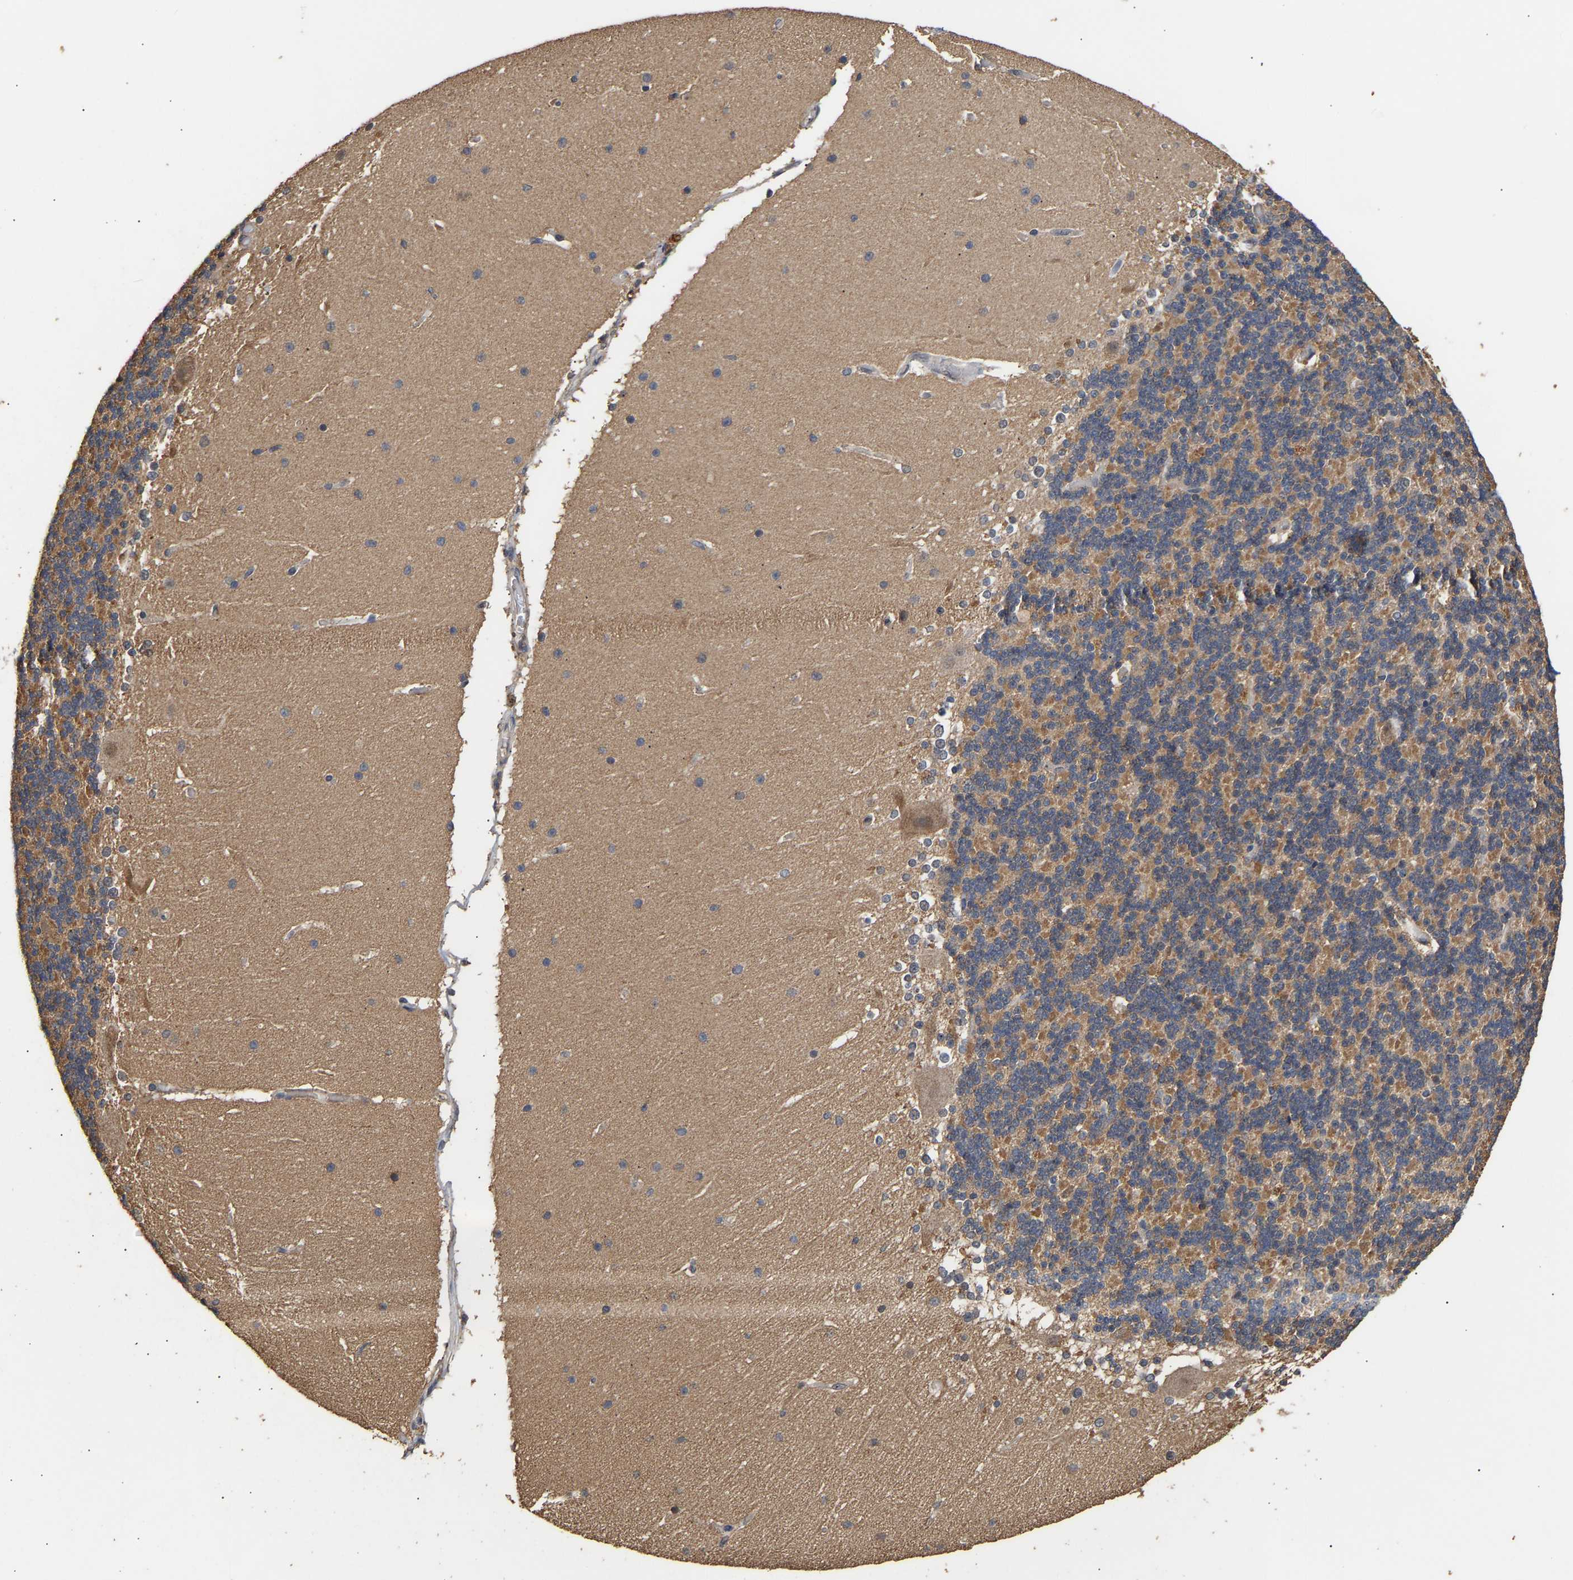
{"staining": {"intensity": "moderate", "quantity": ">75%", "location": "cytoplasmic/membranous"}, "tissue": "cerebellum", "cell_type": "Cells in granular layer", "image_type": "normal", "snomed": [{"axis": "morphology", "description": "Normal tissue, NOS"}, {"axis": "topography", "description": "Cerebellum"}], "caption": "Moderate cytoplasmic/membranous protein positivity is appreciated in about >75% of cells in granular layer in cerebellum.", "gene": "ZNF26", "patient": {"sex": "female", "age": 19}}